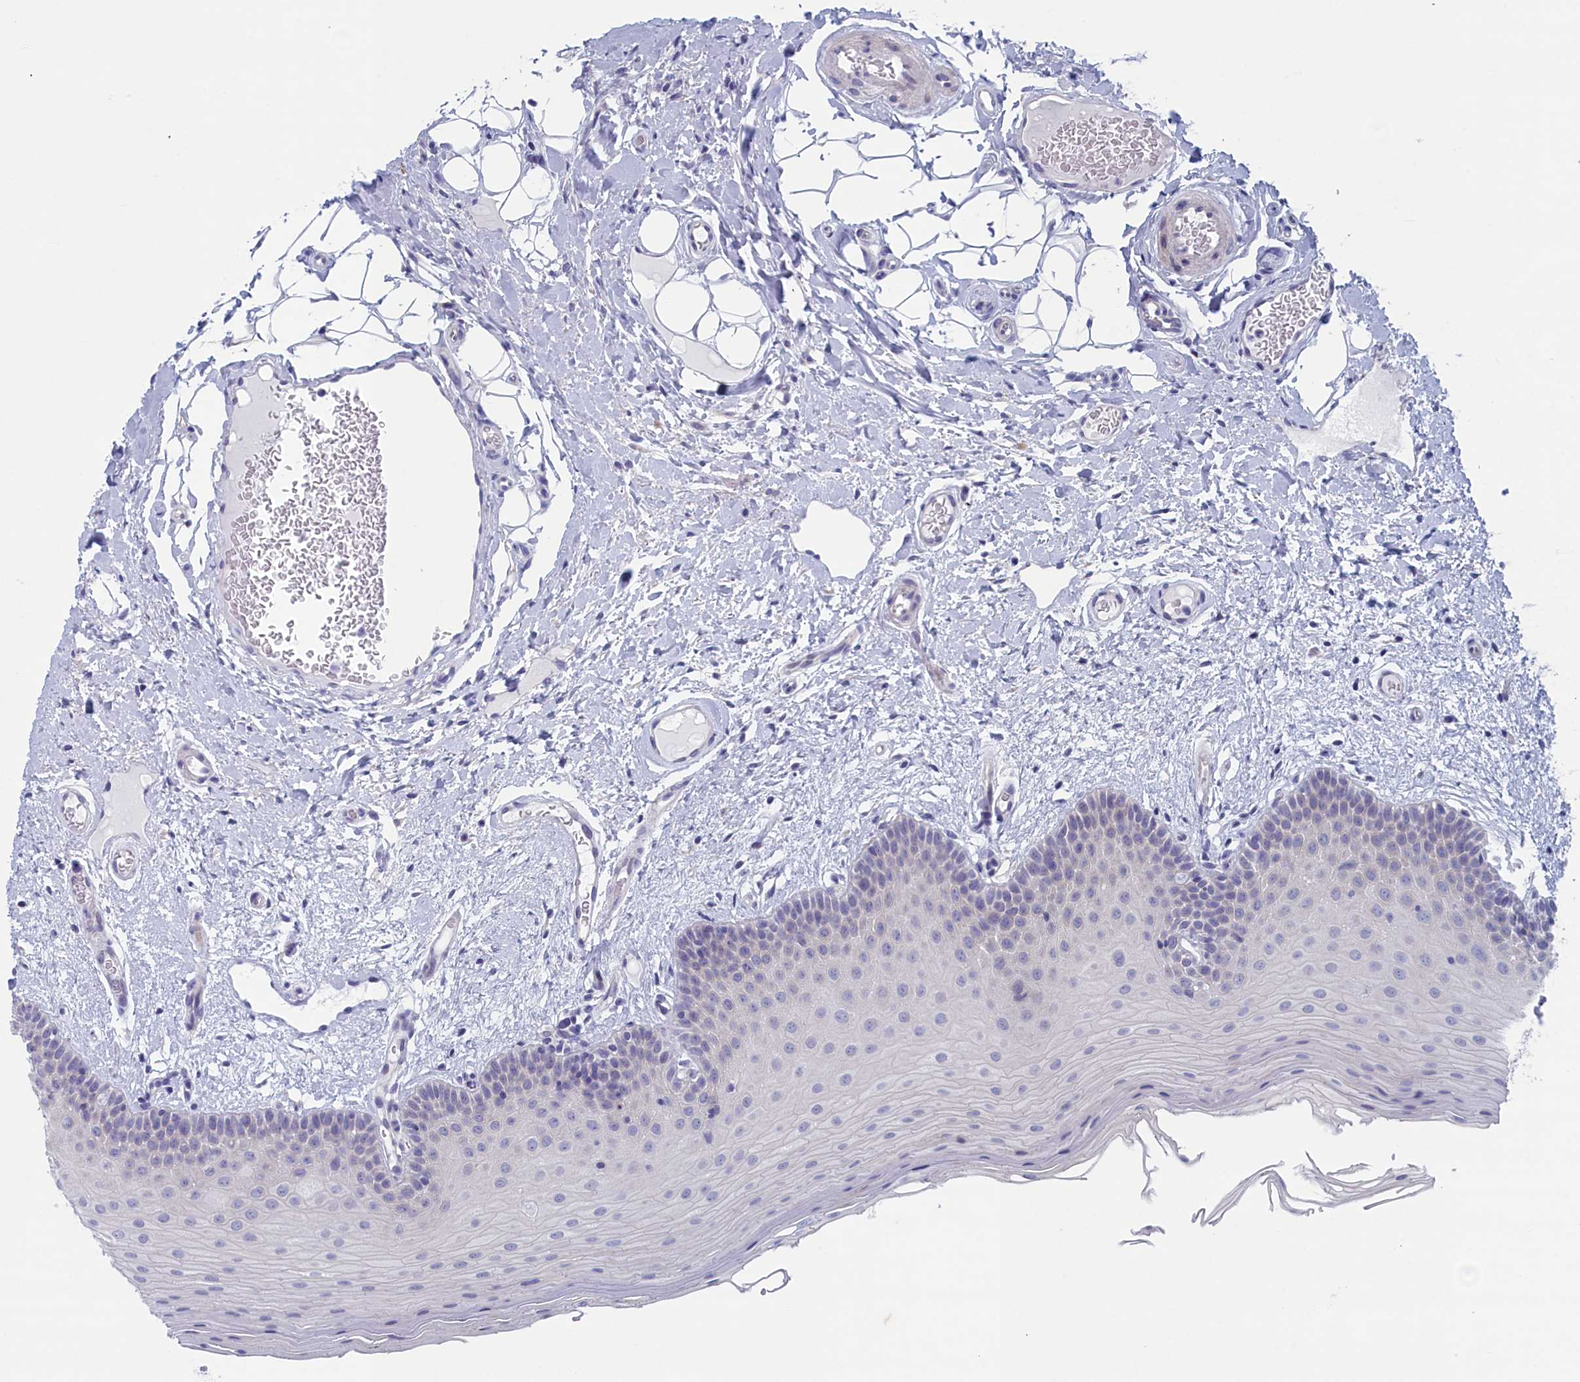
{"staining": {"intensity": "negative", "quantity": "none", "location": "none"}, "tissue": "oral mucosa", "cell_type": "Squamous epithelial cells", "image_type": "normal", "snomed": [{"axis": "morphology", "description": "Normal tissue, NOS"}, {"axis": "topography", "description": "Oral tissue"}, {"axis": "topography", "description": "Tounge, NOS"}], "caption": "A high-resolution photomicrograph shows immunohistochemistry (IHC) staining of normal oral mucosa, which reveals no significant expression in squamous epithelial cells. (DAB (3,3'-diaminobenzidine) immunohistochemistry with hematoxylin counter stain).", "gene": "WDR76", "patient": {"sex": "male", "age": 47}}